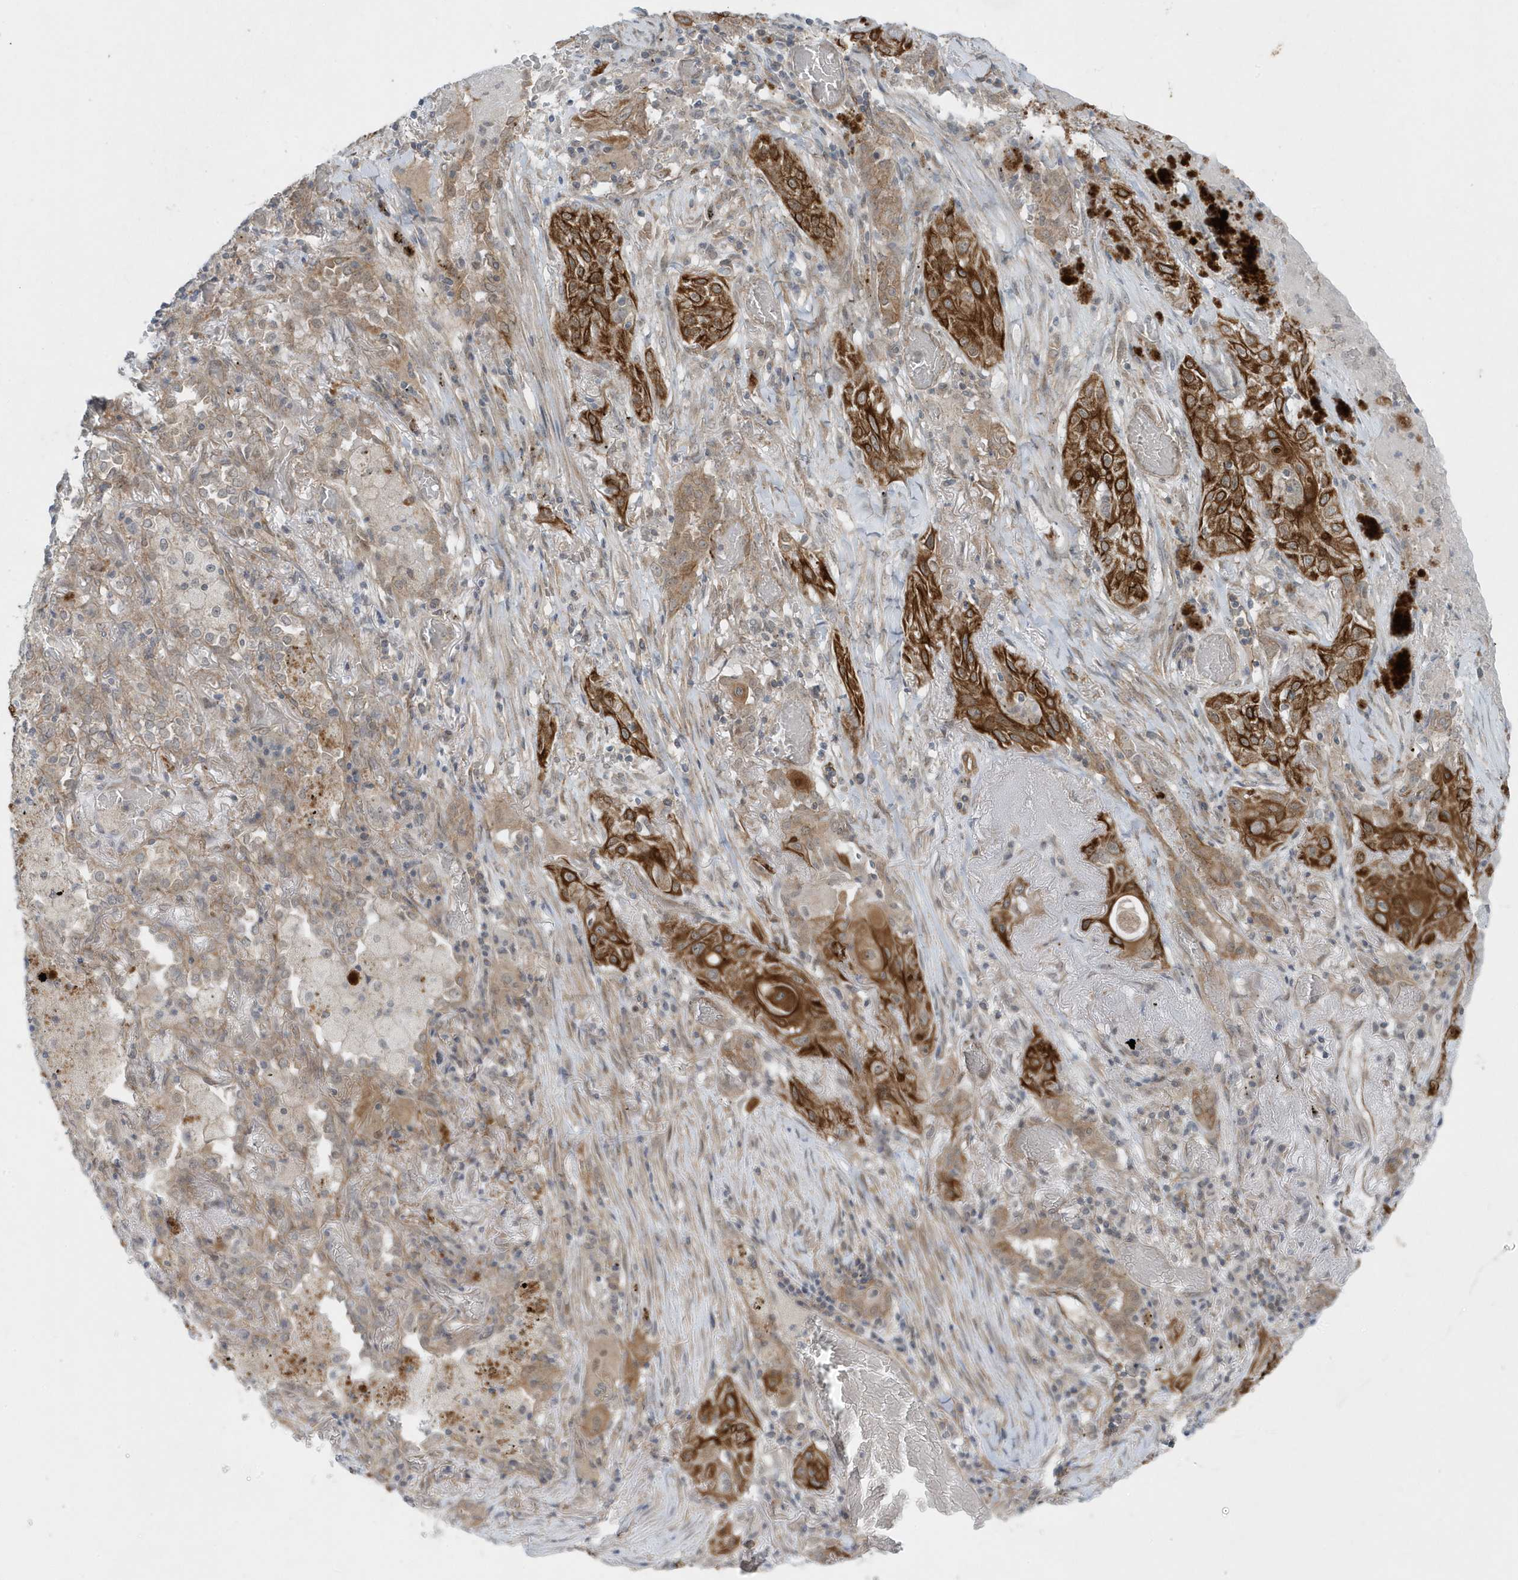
{"staining": {"intensity": "strong", "quantity": ">75%", "location": "cytoplasmic/membranous"}, "tissue": "lung cancer", "cell_type": "Tumor cells", "image_type": "cancer", "snomed": [{"axis": "morphology", "description": "Squamous cell carcinoma, NOS"}, {"axis": "topography", "description": "Lung"}], "caption": "Immunohistochemistry (IHC) photomicrograph of human lung squamous cell carcinoma stained for a protein (brown), which displays high levels of strong cytoplasmic/membranous expression in approximately >75% of tumor cells.", "gene": "PARD3B", "patient": {"sex": "female", "age": 47}}